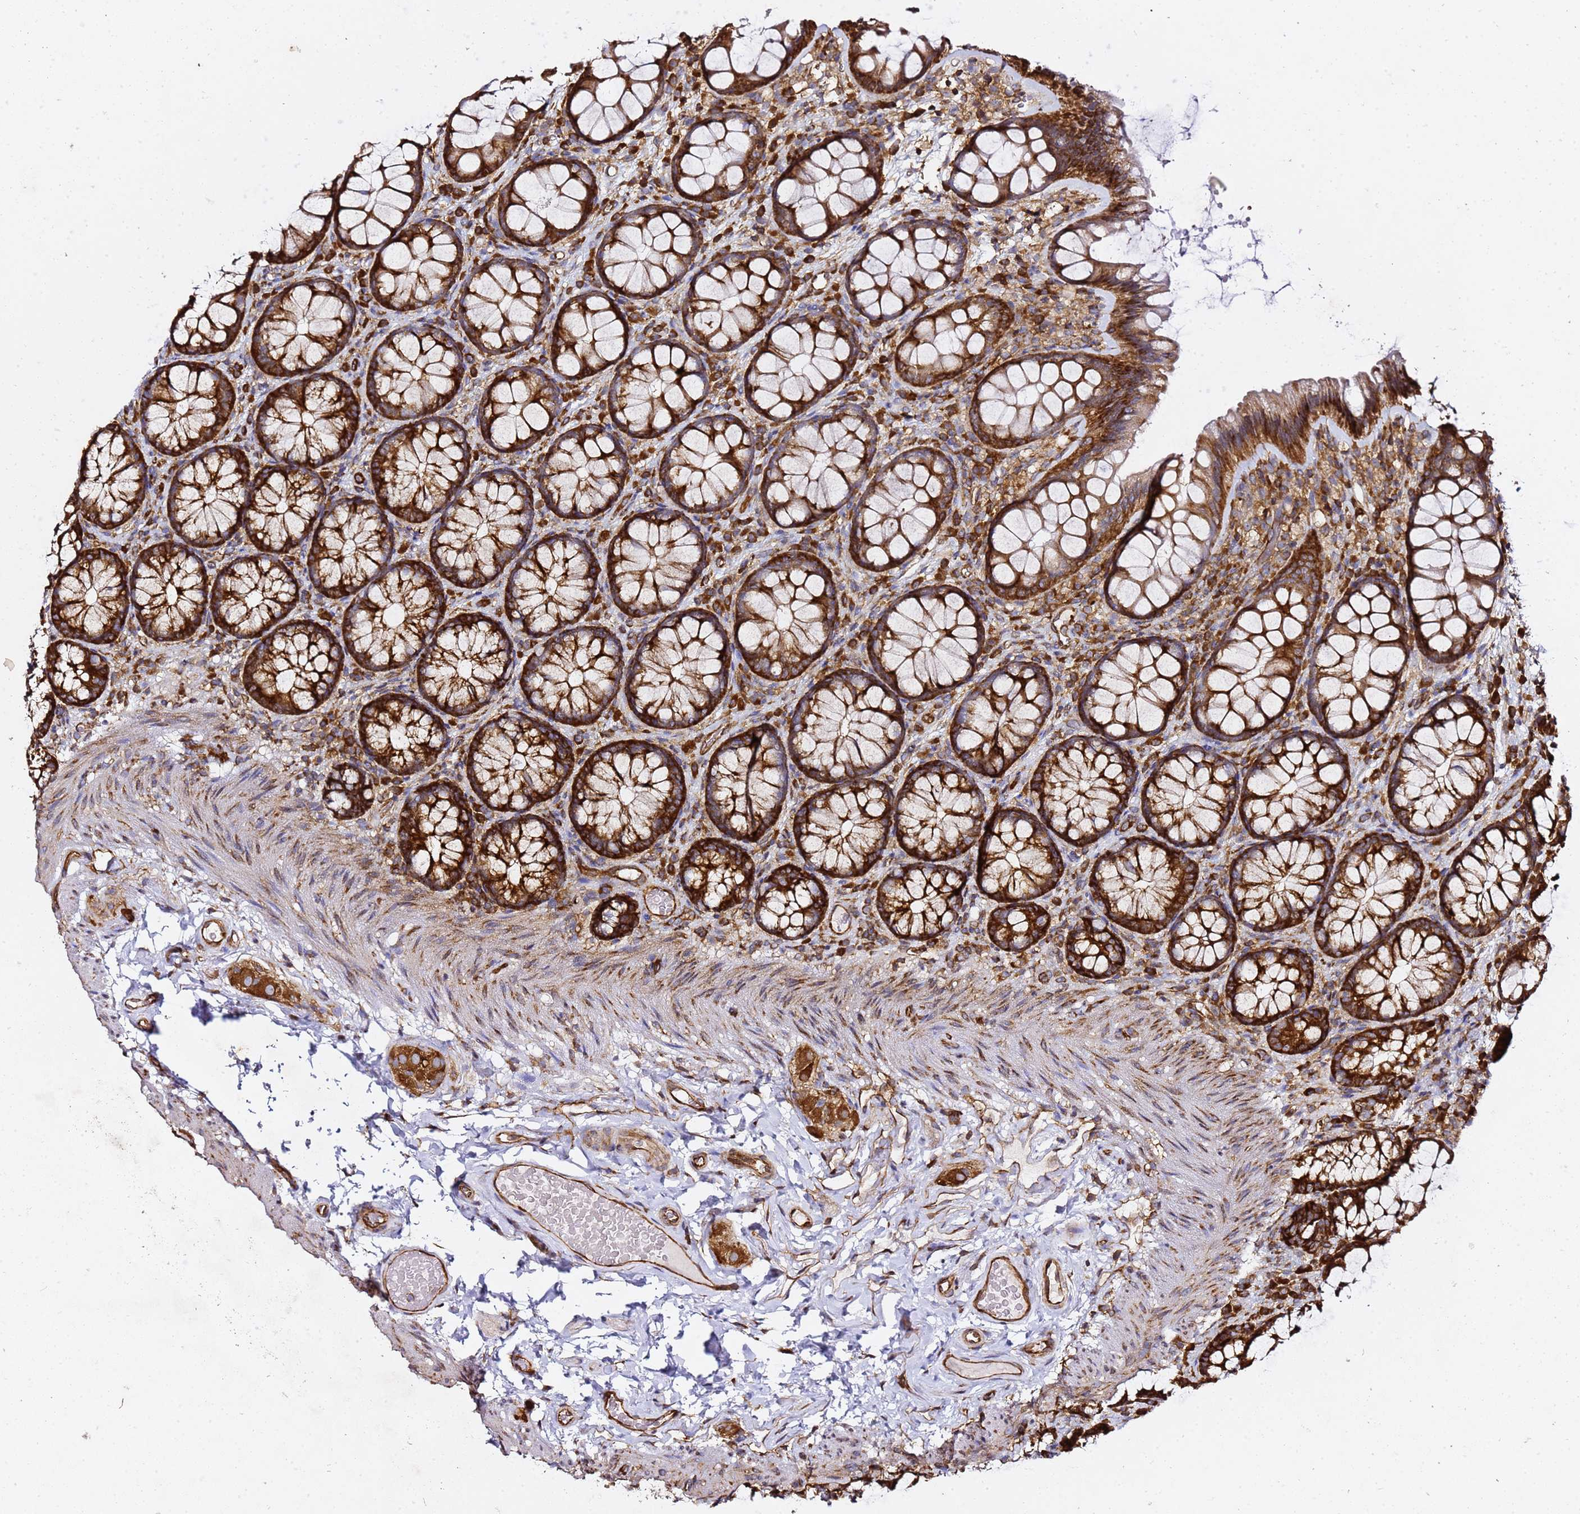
{"staining": {"intensity": "strong", "quantity": ">75%", "location": "cytoplasmic/membranous"}, "tissue": "colon", "cell_type": "Endothelial cells", "image_type": "normal", "snomed": [{"axis": "morphology", "description": "Normal tissue, NOS"}, {"axis": "topography", "description": "Colon"}], "caption": "Immunohistochemistry of normal colon demonstrates high levels of strong cytoplasmic/membranous expression in approximately >75% of endothelial cells. The staining was performed using DAB (3,3'-diaminobenzidine) to visualize the protein expression in brown, while the nuclei were stained in blue with hematoxylin (Magnification: 20x).", "gene": "TPST1", "patient": {"sex": "male", "age": 46}}